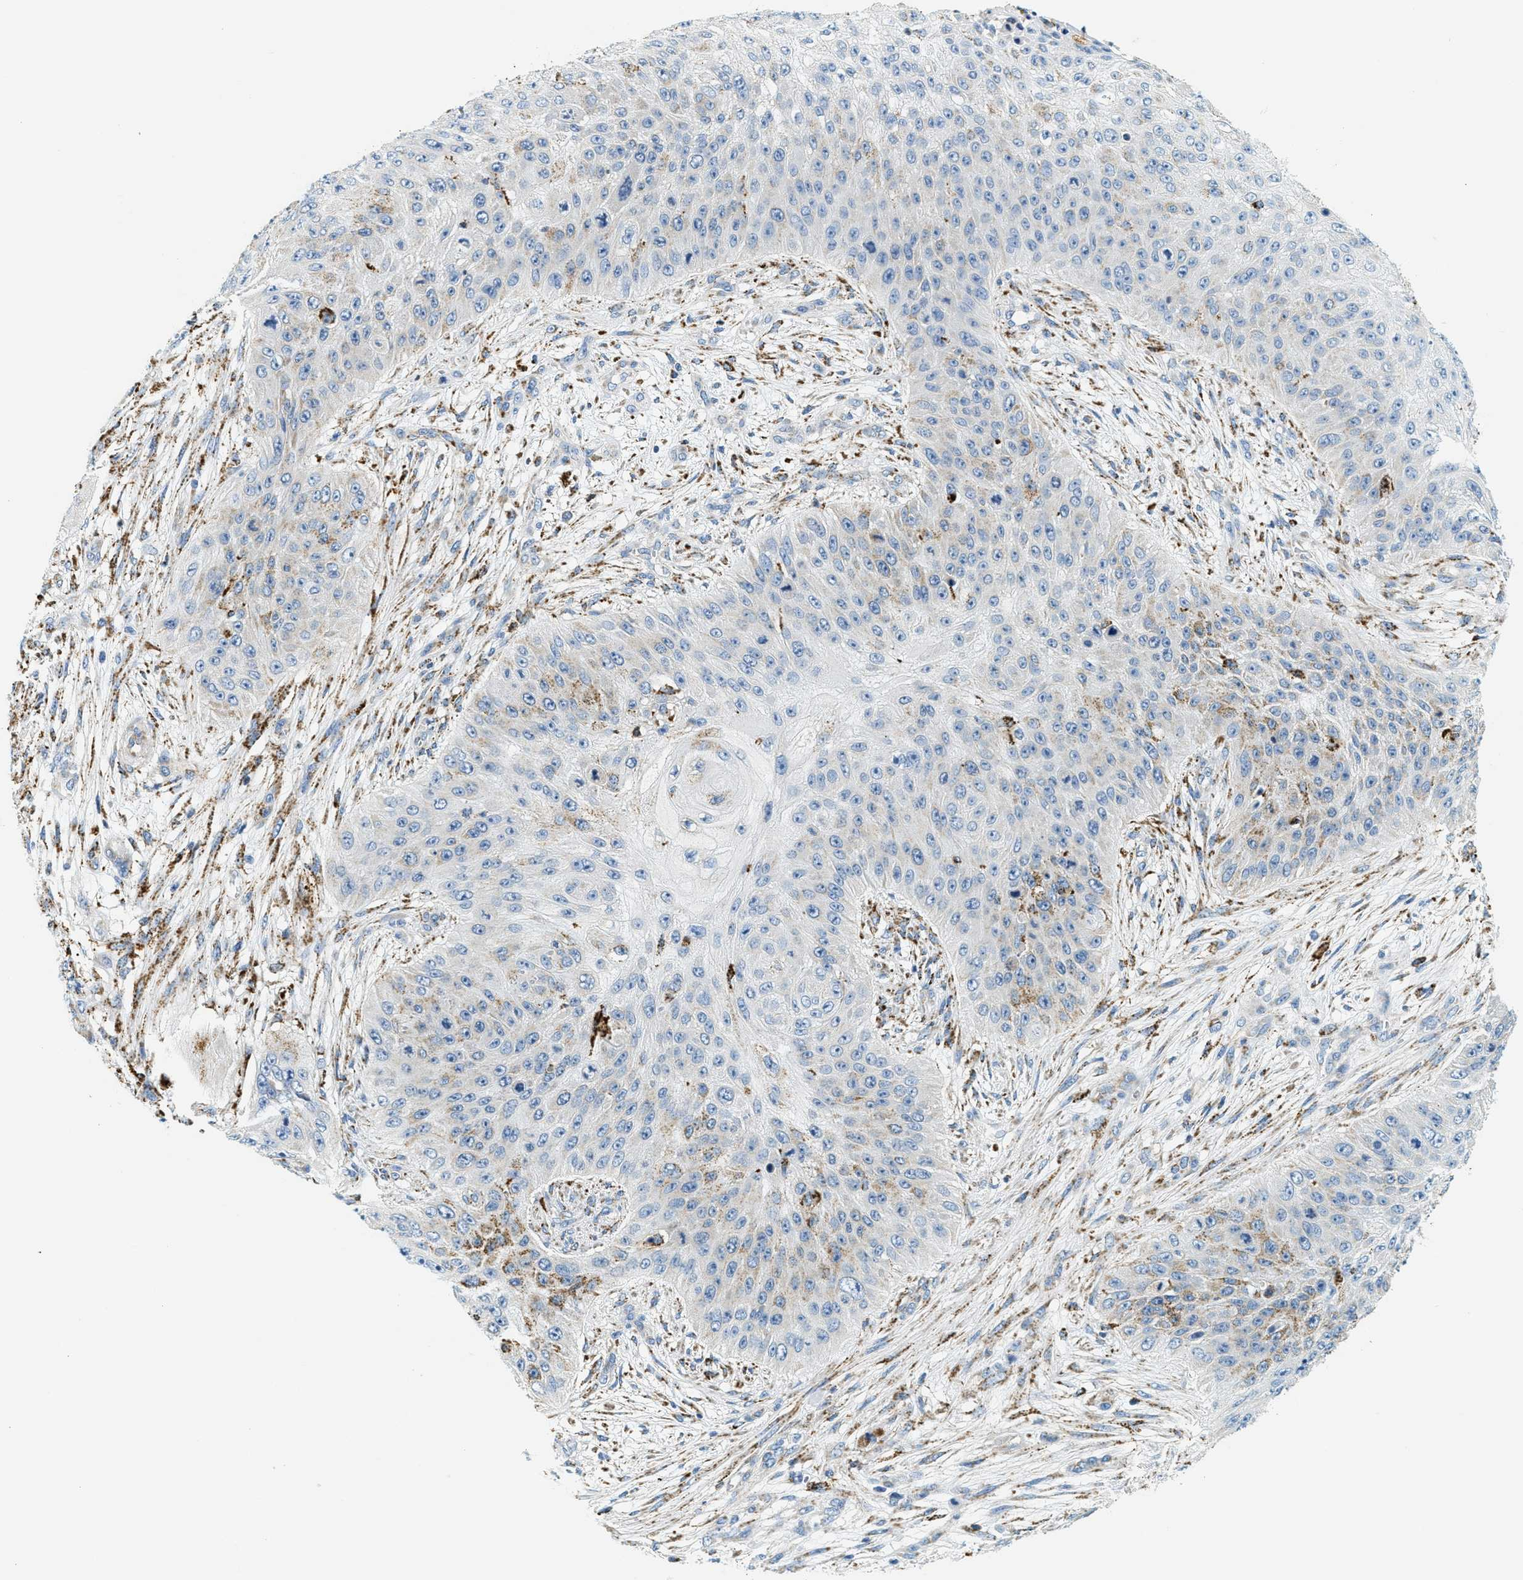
{"staining": {"intensity": "strong", "quantity": "<25%", "location": "cytoplasmic/membranous"}, "tissue": "skin cancer", "cell_type": "Tumor cells", "image_type": "cancer", "snomed": [{"axis": "morphology", "description": "Squamous cell carcinoma, NOS"}, {"axis": "topography", "description": "Skin"}], "caption": "High-magnification brightfield microscopy of skin cancer (squamous cell carcinoma) stained with DAB (brown) and counterstained with hematoxylin (blue). tumor cells exhibit strong cytoplasmic/membranous staining is identified in approximately<25% of cells. Ihc stains the protein in brown and the nuclei are stained blue.", "gene": "HLCS", "patient": {"sex": "female", "age": 80}}